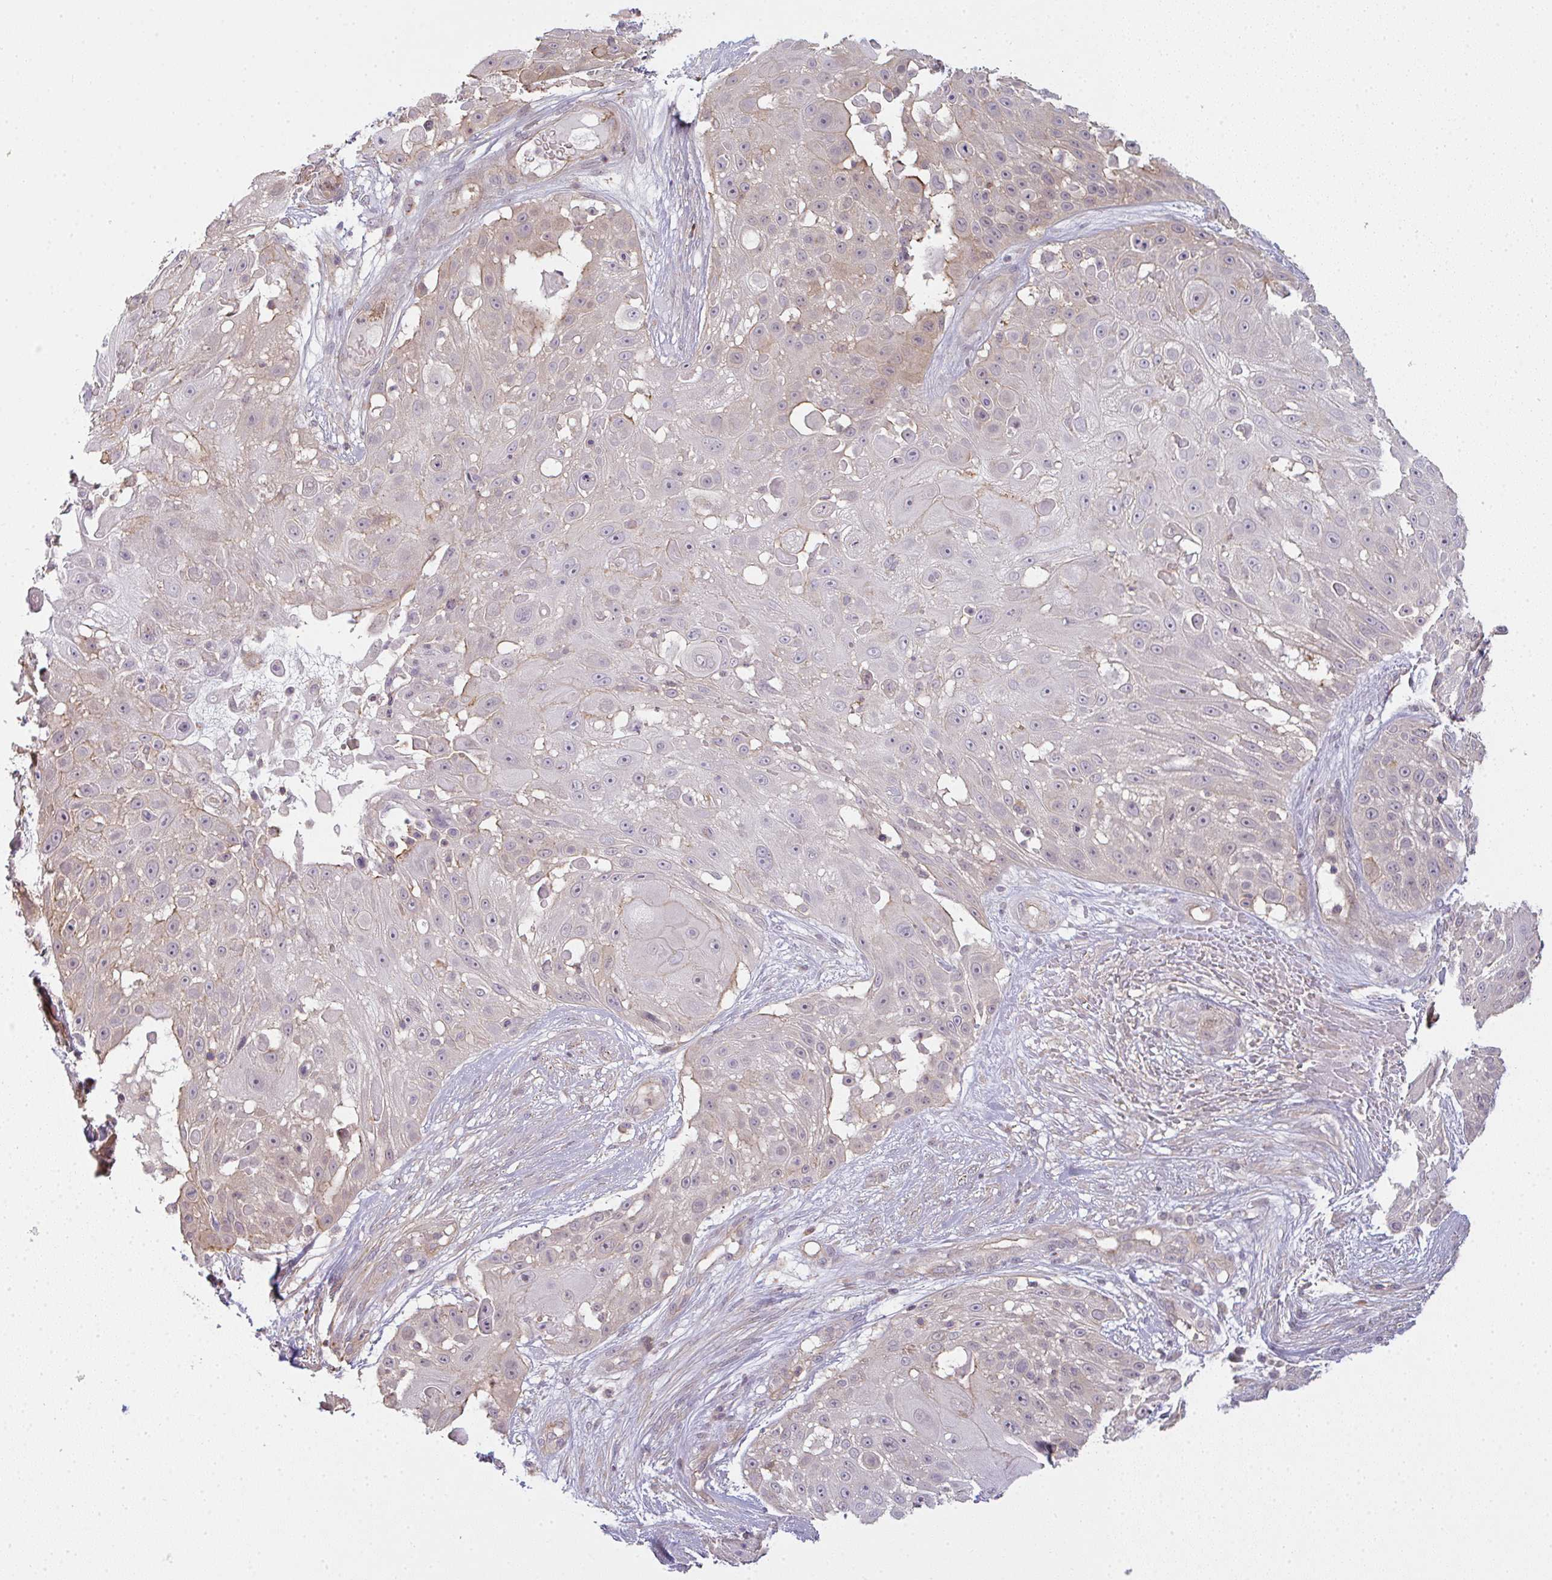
{"staining": {"intensity": "negative", "quantity": "none", "location": "none"}, "tissue": "skin cancer", "cell_type": "Tumor cells", "image_type": "cancer", "snomed": [{"axis": "morphology", "description": "Squamous cell carcinoma, NOS"}, {"axis": "topography", "description": "Skin"}], "caption": "Skin squamous cell carcinoma was stained to show a protein in brown. There is no significant positivity in tumor cells. Brightfield microscopy of IHC stained with DAB (brown) and hematoxylin (blue), captured at high magnification.", "gene": "CSE1L", "patient": {"sex": "female", "age": 86}}